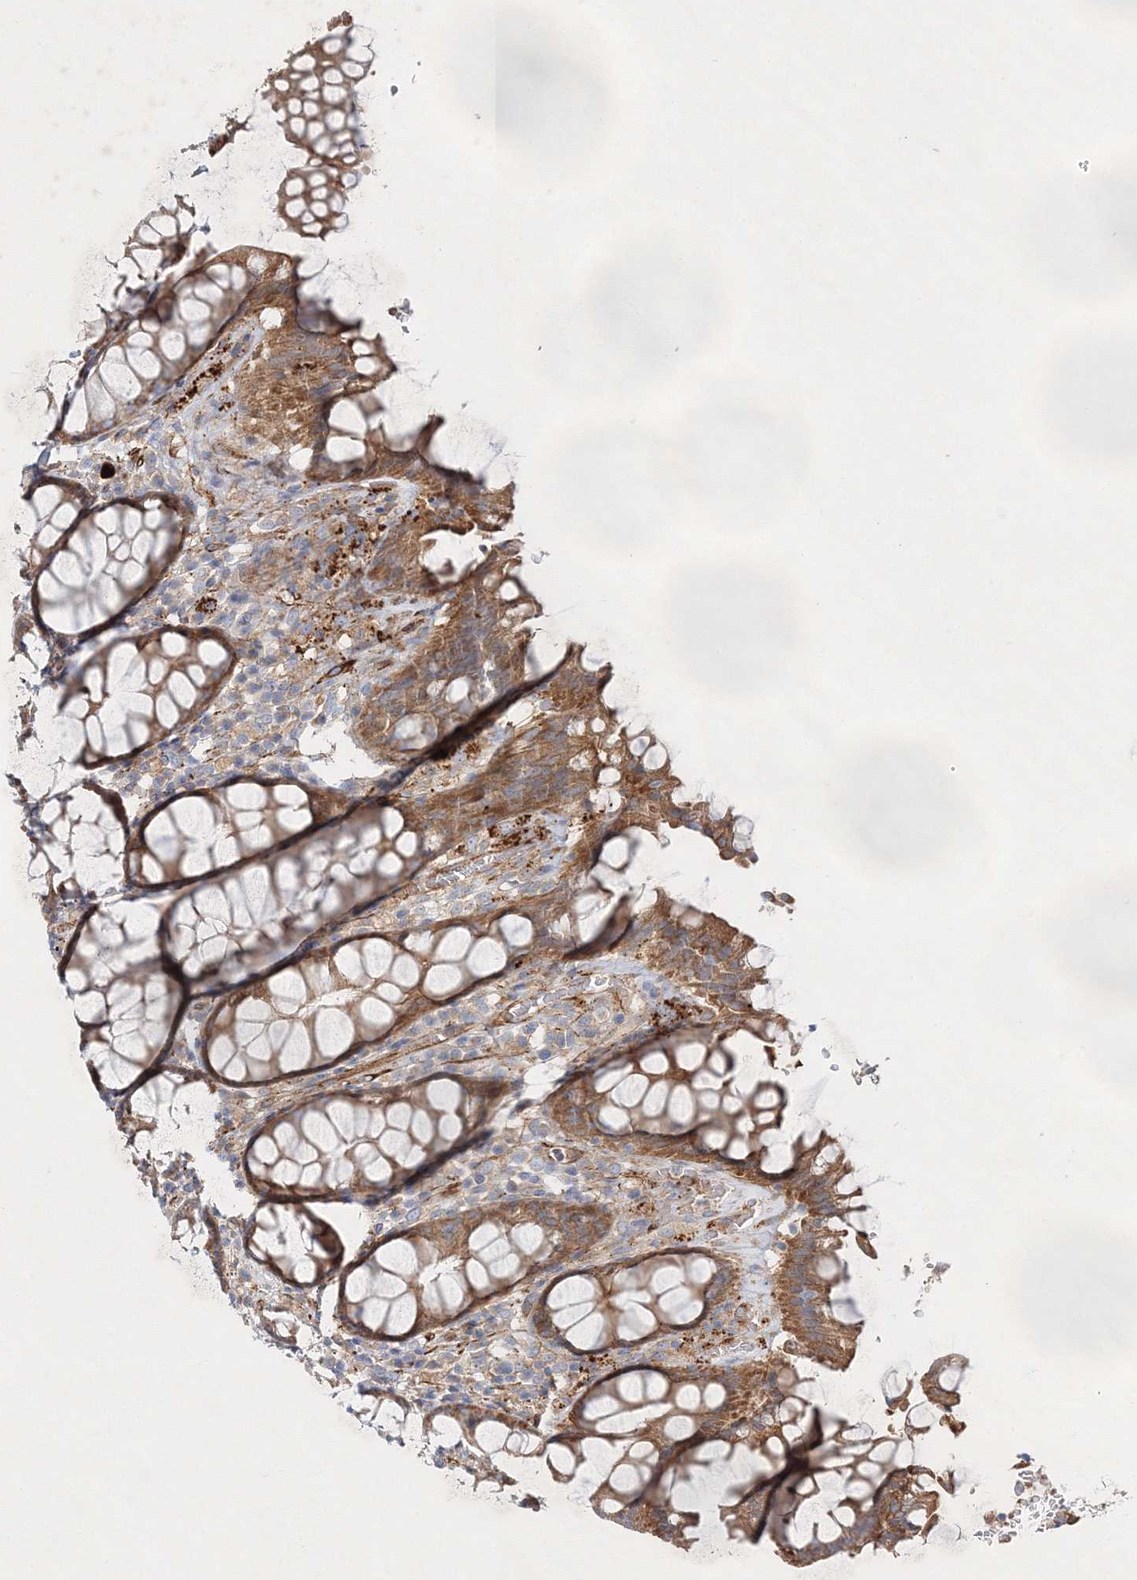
{"staining": {"intensity": "moderate", "quantity": ">75%", "location": "cytoplasmic/membranous"}, "tissue": "rectum", "cell_type": "Glandular cells", "image_type": "normal", "snomed": [{"axis": "morphology", "description": "Normal tissue, NOS"}, {"axis": "topography", "description": "Rectum"}], "caption": "DAB immunohistochemical staining of benign rectum exhibits moderate cytoplasmic/membranous protein positivity in approximately >75% of glandular cells.", "gene": "ZFYVE16", "patient": {"sex": "male", "age": 64}}